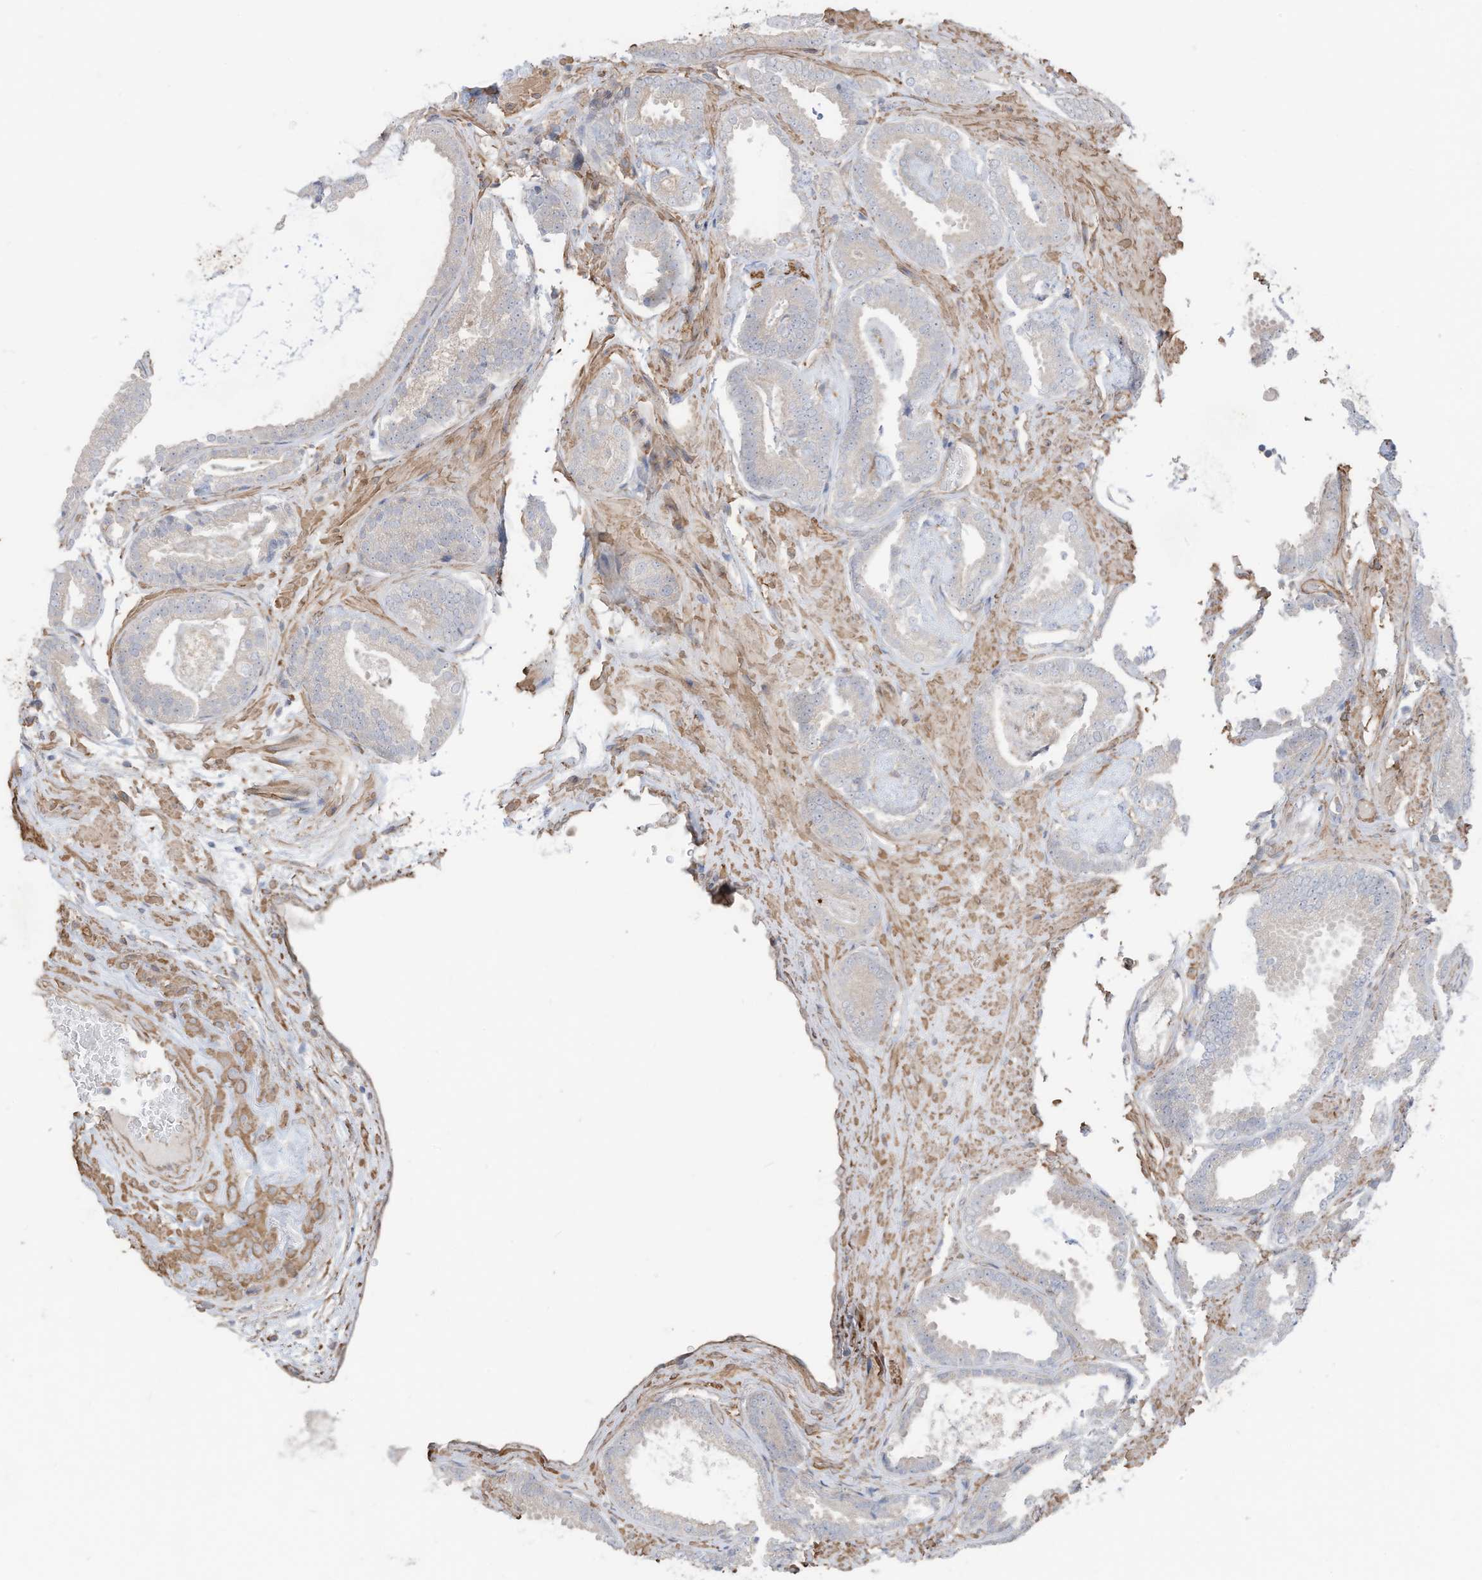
{"staining": {"intensity": "negative", "quantity": "none", "location": "none"}, "tissue": "prostate cancer", "cell_type": "Tumor cells", "image_type": "cancer", "snomed": [{"axis": "morphology", "description": "Adenocarcinoma, Low grade"}, {"axis": "topography", "description": "Prostate"}], "caption": "IHC histopathology image of prostate cancer stained for a protein (brown), which displays no expression in tumor cells. Brightfield microscopy of immunohistochemistry stained with DAB (3,3'-diaminobenzidine) (brown) and hematoxylin (blue), captured at high magnification.", "gene": "SLC17A7", "patient": {"sex": "male", "age": 71}}